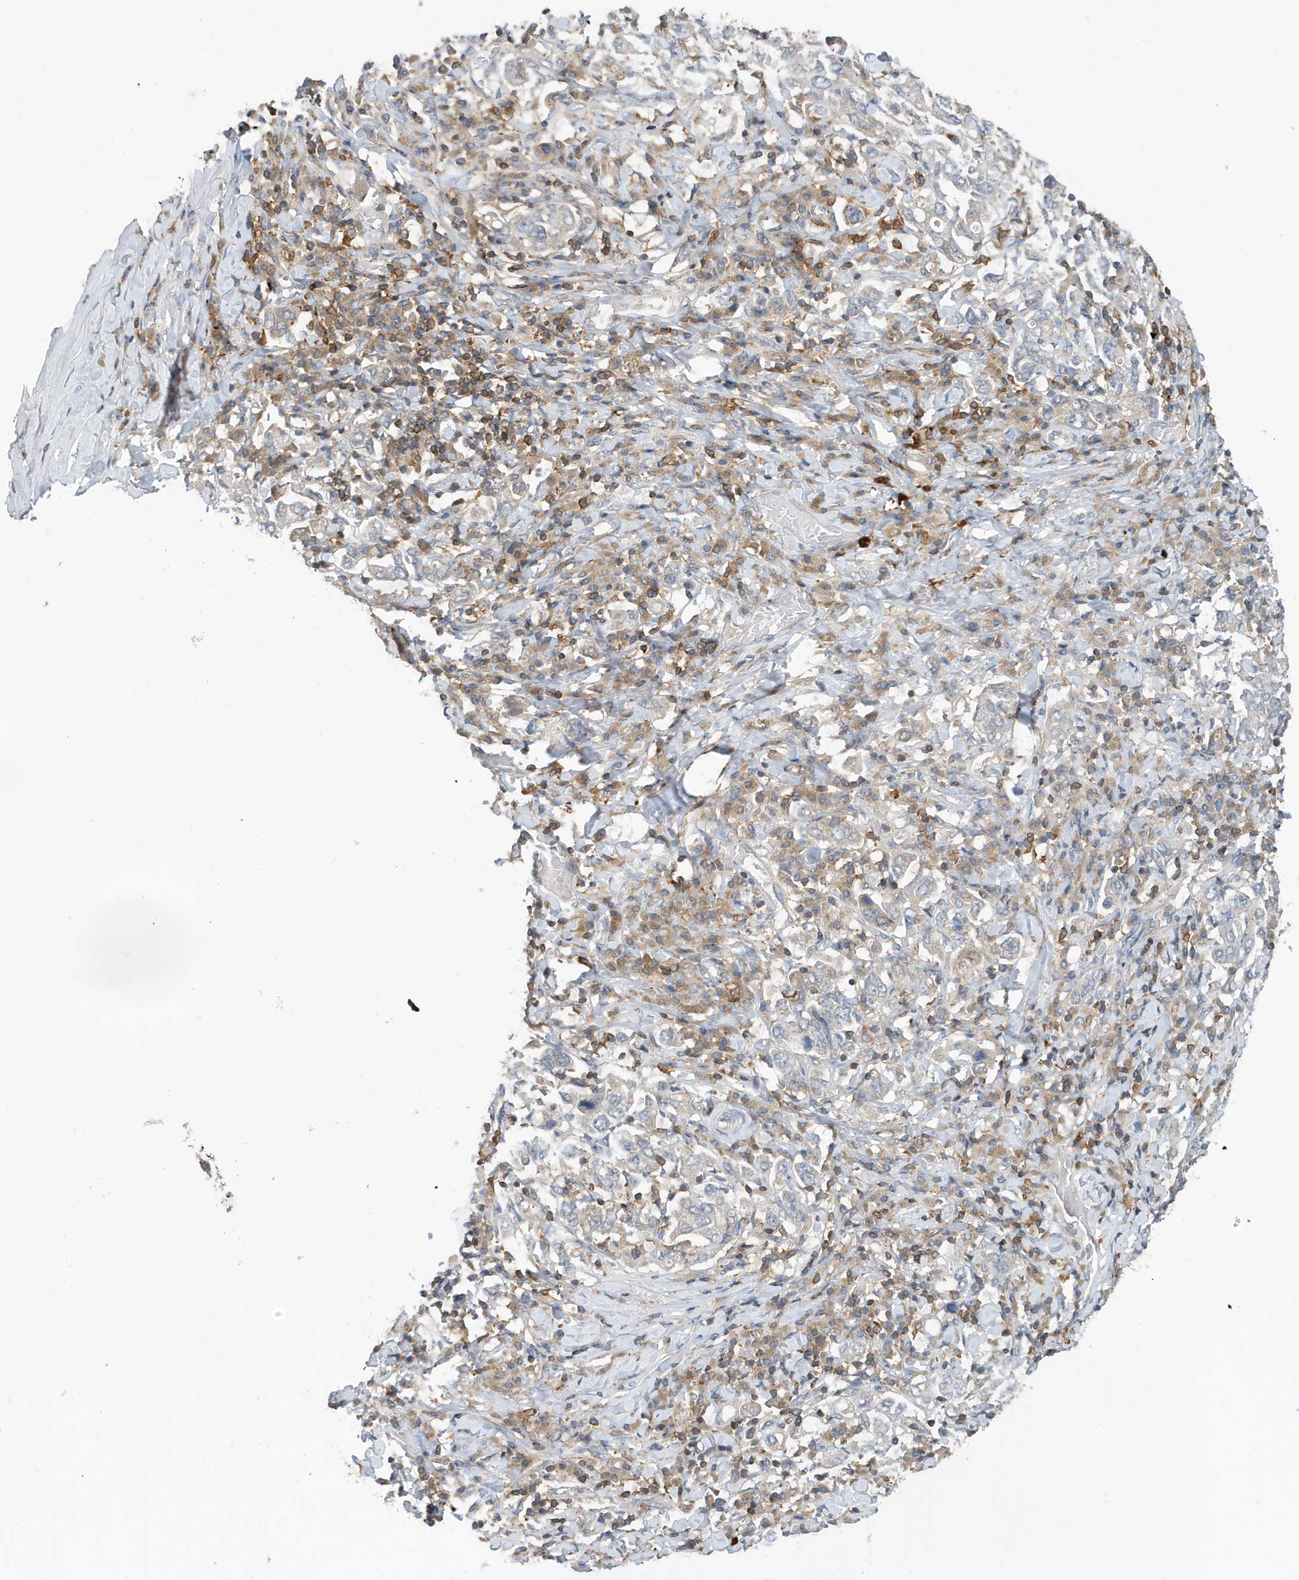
{"staining": {"intensity": "negative", "quantity": "none", "location": "none"}, "tissue": "stomach cancer", "cell_type": "Tumor cells", "image_type": "cancer", "snomed": [{"axis": "morphology", "description": "Adenocarcinoma, NOS"}, {"axis": "topography", "description": "Stomach, upper"}], "caption": "Stomach cancer (adenocarcinoma) was stained to show a protein in brown. There is no significant expression in tumor cells. (Stains: DAB (3,3'-diaminobenzidine) immunohistochemistry (IHC) with hematoxylin counter stain, Microscopy: brightfield microscopy at high magnification).", "gene": "NSUN3", "patient": {"sex": "male", "age": 62}}